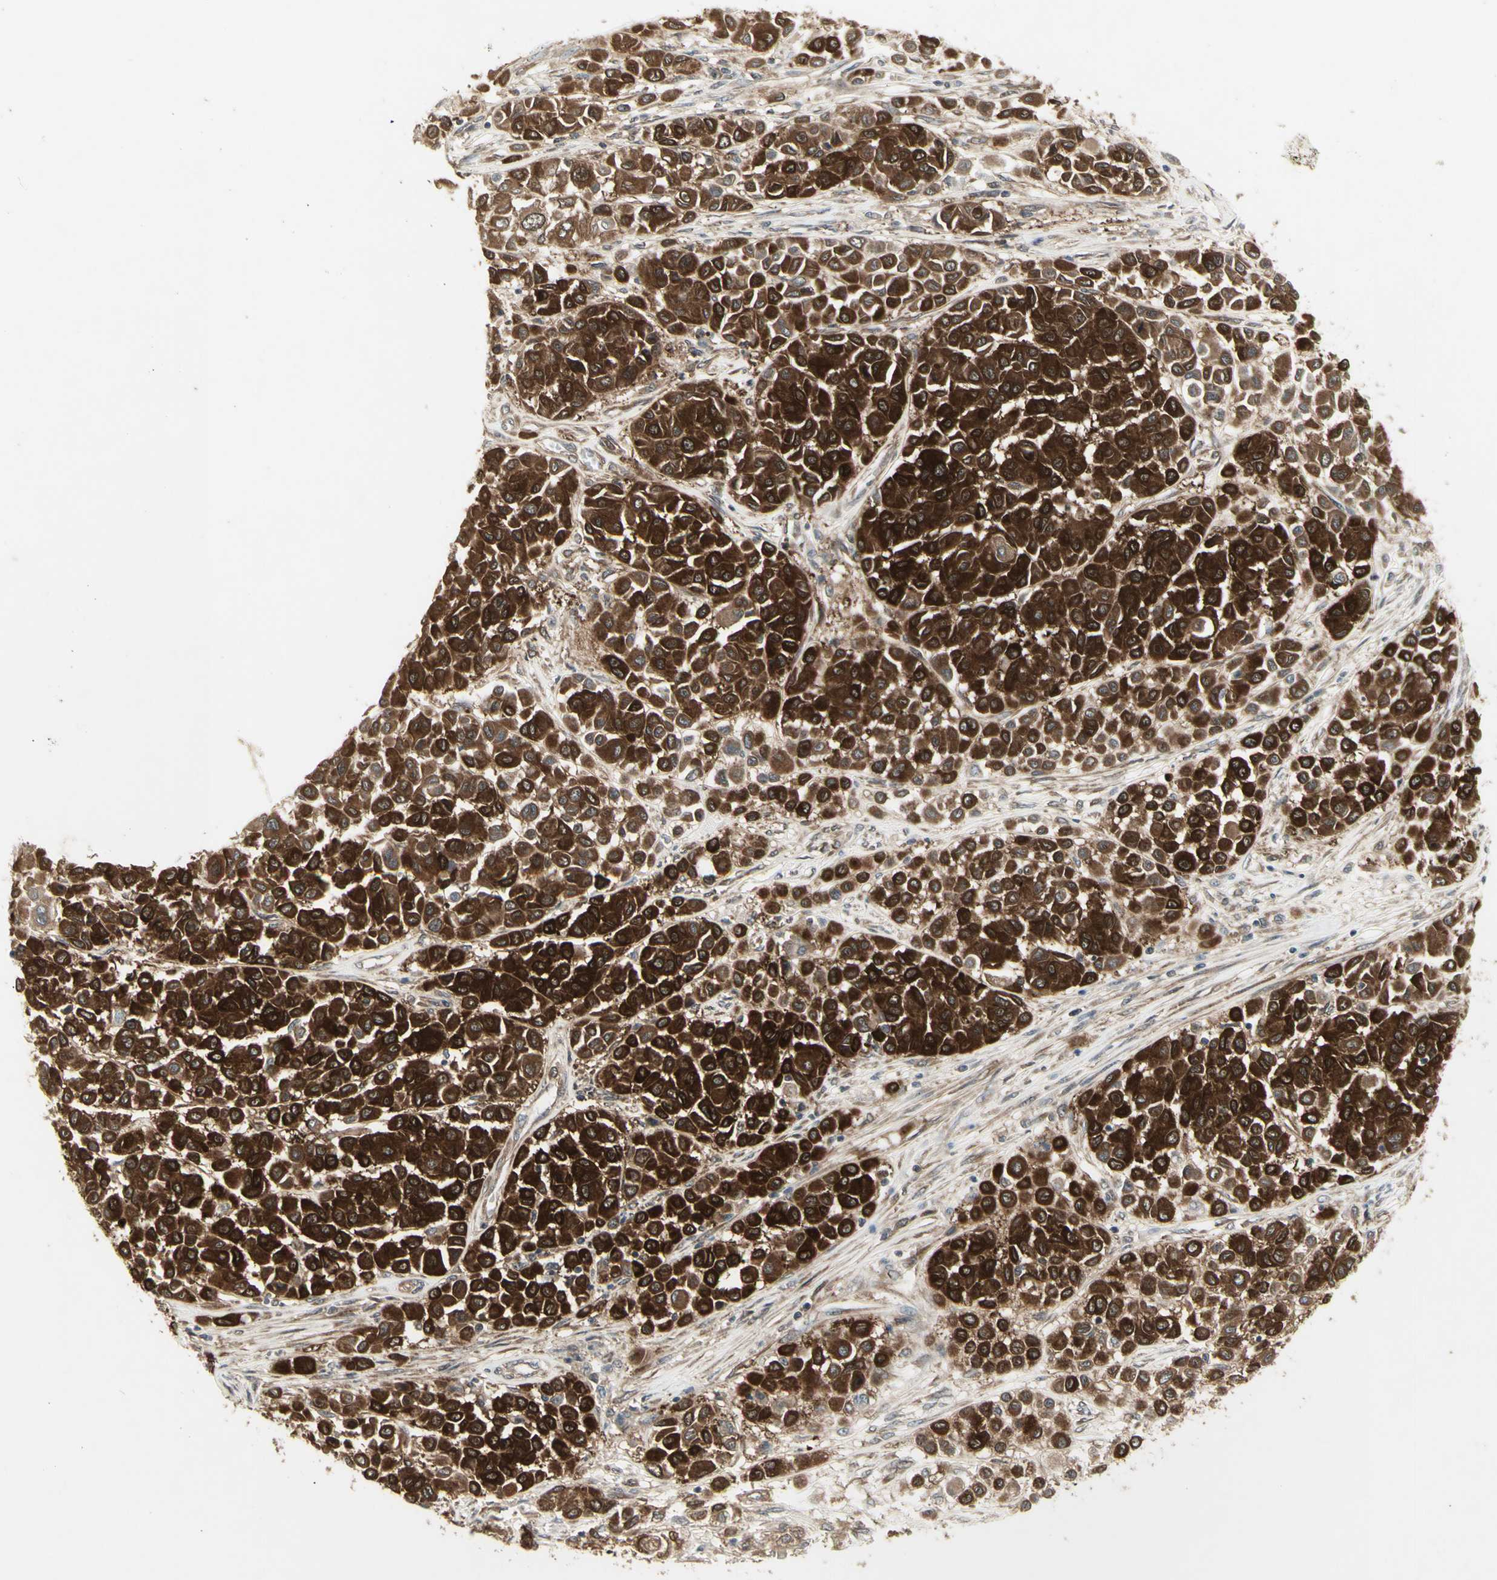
{"staining": {"intensity": "strong", "quantity": ">75%", "location": "cytoplasmic/membranous"}, "tissue": "melanoma", "cell_type": "Tumor cells", "image_type": "cancer", "snomed": [{"axis": "morphology", "description": "Malignant melanoma, Metastatic site"}, {"axis": "topography", "description": "Soft tissue"}], "caption": "Immunohistochemistry (IHC) histopathology image of neoplastic tissue: human malignant melanoma (metastatic site) stained using immunohistochemistry exhibits high levels of strong protein expression localized specifically in the cytoplasmic/membranous of tumor cells, appearing as a cytoplasmic/membranous brown color.", "gene": "CHURC1-FNTB", "patient": {"sex": "male", "age": 41}}